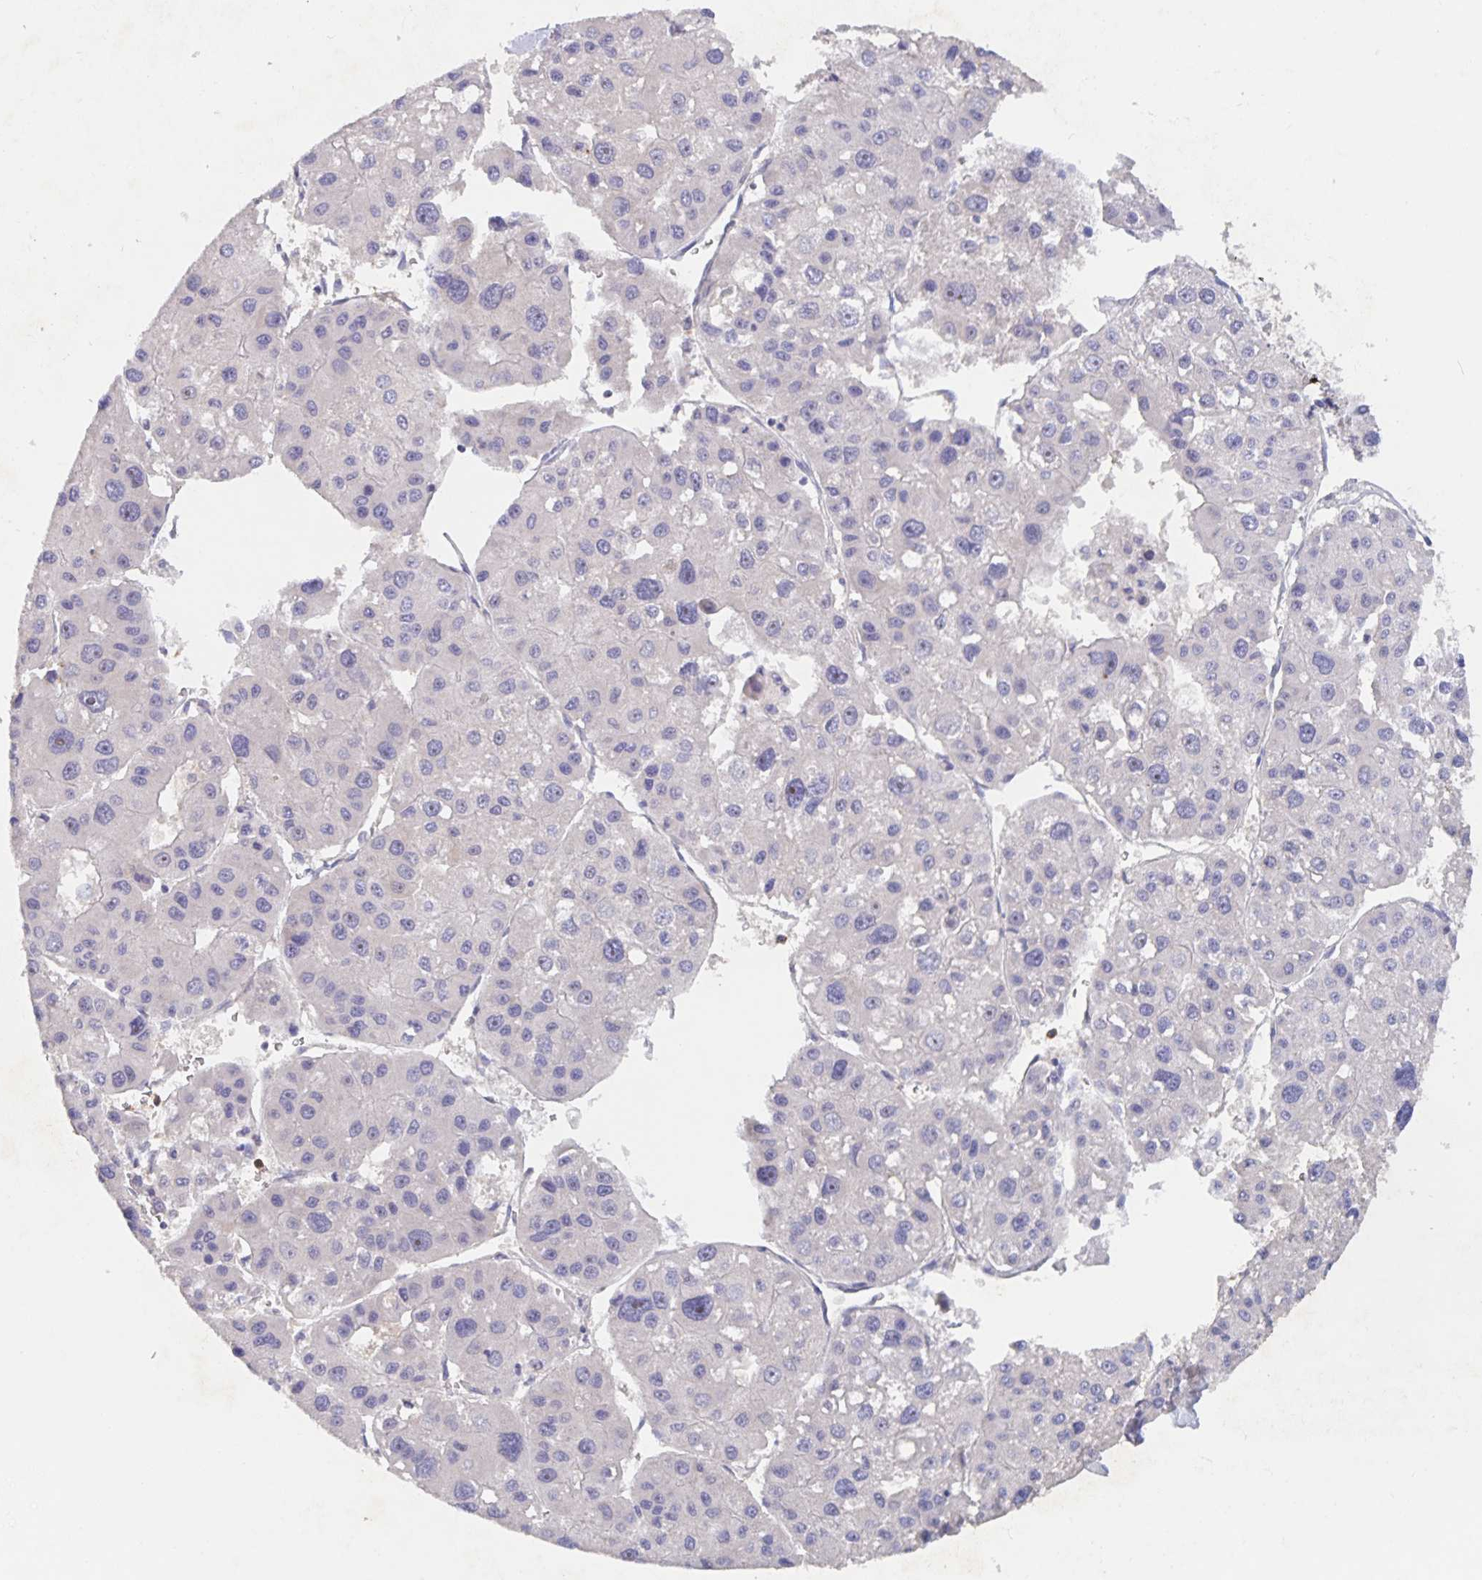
{"staining": {"intensity": "negative", "quantity": "none", "location": "none"}, "tissue": "liver cancer", "cell_type": "Tumor cells", "image_type": "cancer", "snomed": [{"axis": "morphology", "description": "Carcinoma, Hepatocellular, NOS"}, {"axis": "topography", "description": "Liver"}], "caption": "The micrograph demonstrates no staining of tumor cells in liver cancer.", "gene": "CDC42BPG", "patient": {"sex": "male", "age": 73}}